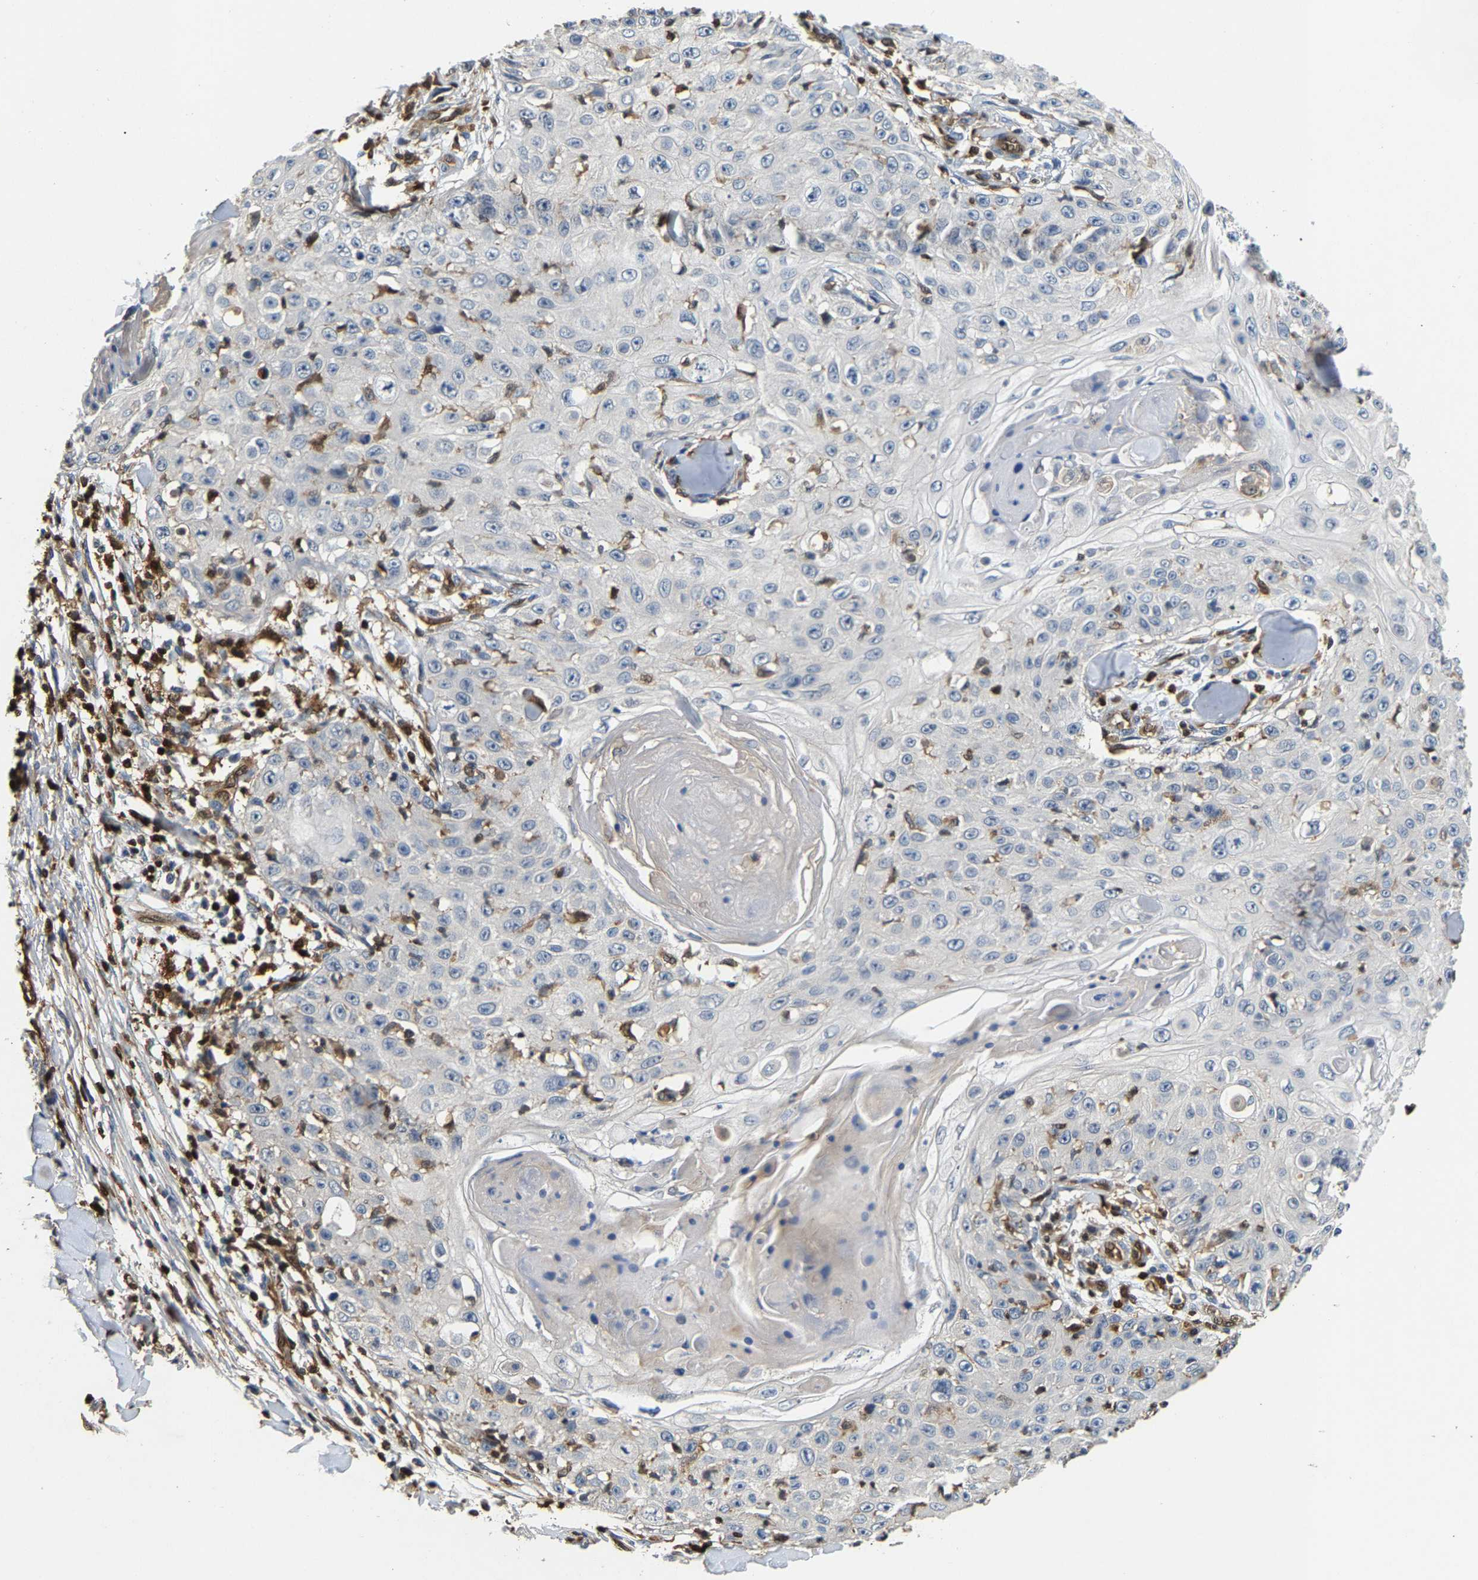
{"staining": {"intensity": "negative", "quantity": "none", "location": "none"}, "tissue": "skin cancer", "cell_type": "Tumor cells", "image_type": "cancer", "snomed": [{"axis": "morphology", "description": "Squamous cell carcinoma, NOS"}, {"axis": "topography", "description": "Skin"}], "caption": "The immunohistochemistry micrograph has no significant staining in tumor cells of skin cancer (squamous cell carcinoma) tissue.", "gene": "GIMAP7", "patient": {"sex": "male", "age": 86}}